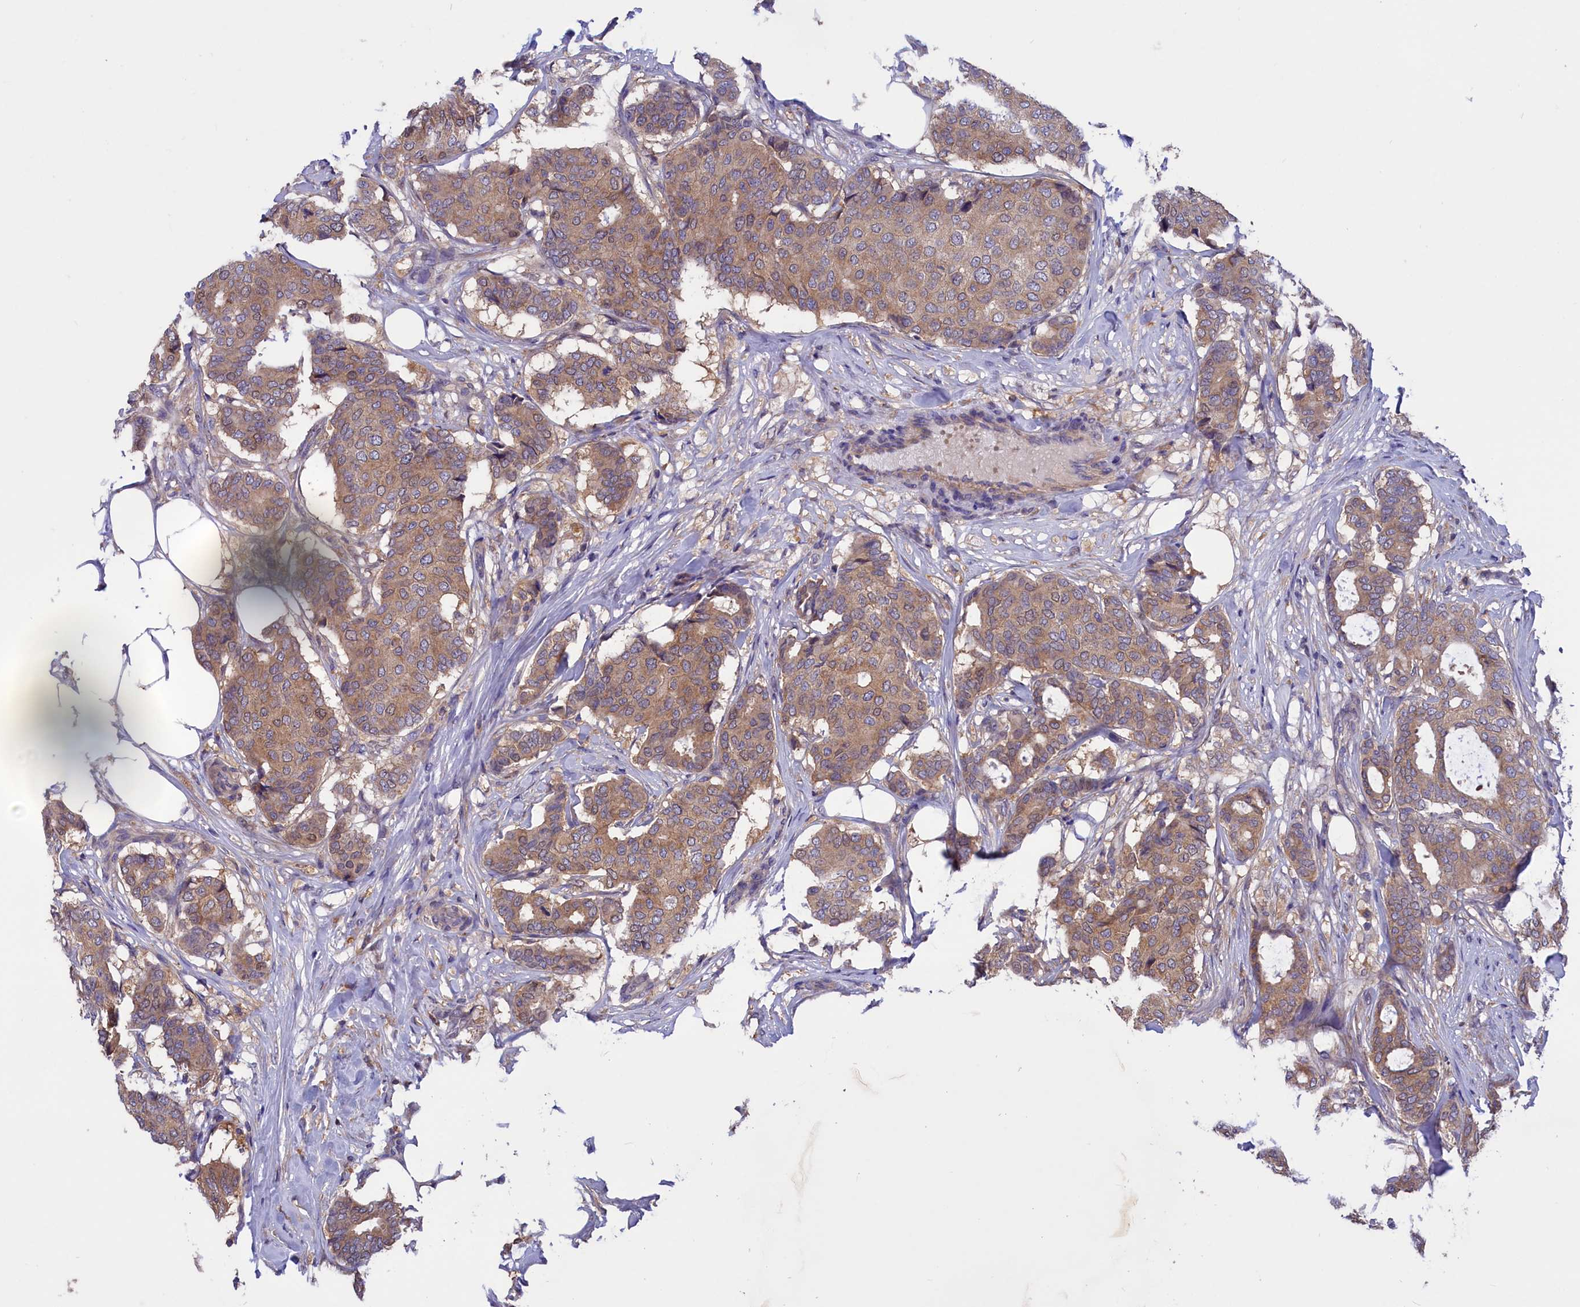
{"staining": {"intensity": "moderate", "quantity": ">75%", "location": "cytoplasmic/membranous"}, "tissue": "breast cancer", "cell_type": "Tumor cells", "image_type": "cancer", "snomed": [{"axis": "morphology", "description": "Duct carcinoma"}, {"axis": "topography", "description": "Breast"}], "caption": "Immunohistochemistry (IHC) micrograph of neoplastic tissue: human breast intraductal carcinoma stained using immunohistochemistry shows medium levels of moderate protein expression localized specifically in the cytoplasmic/membranous of tumor cells, appearing as a cytoplasmic/membranous brown color.", "gene": "AMDHD2", "patient": {"sex": "female", "age": 75}}